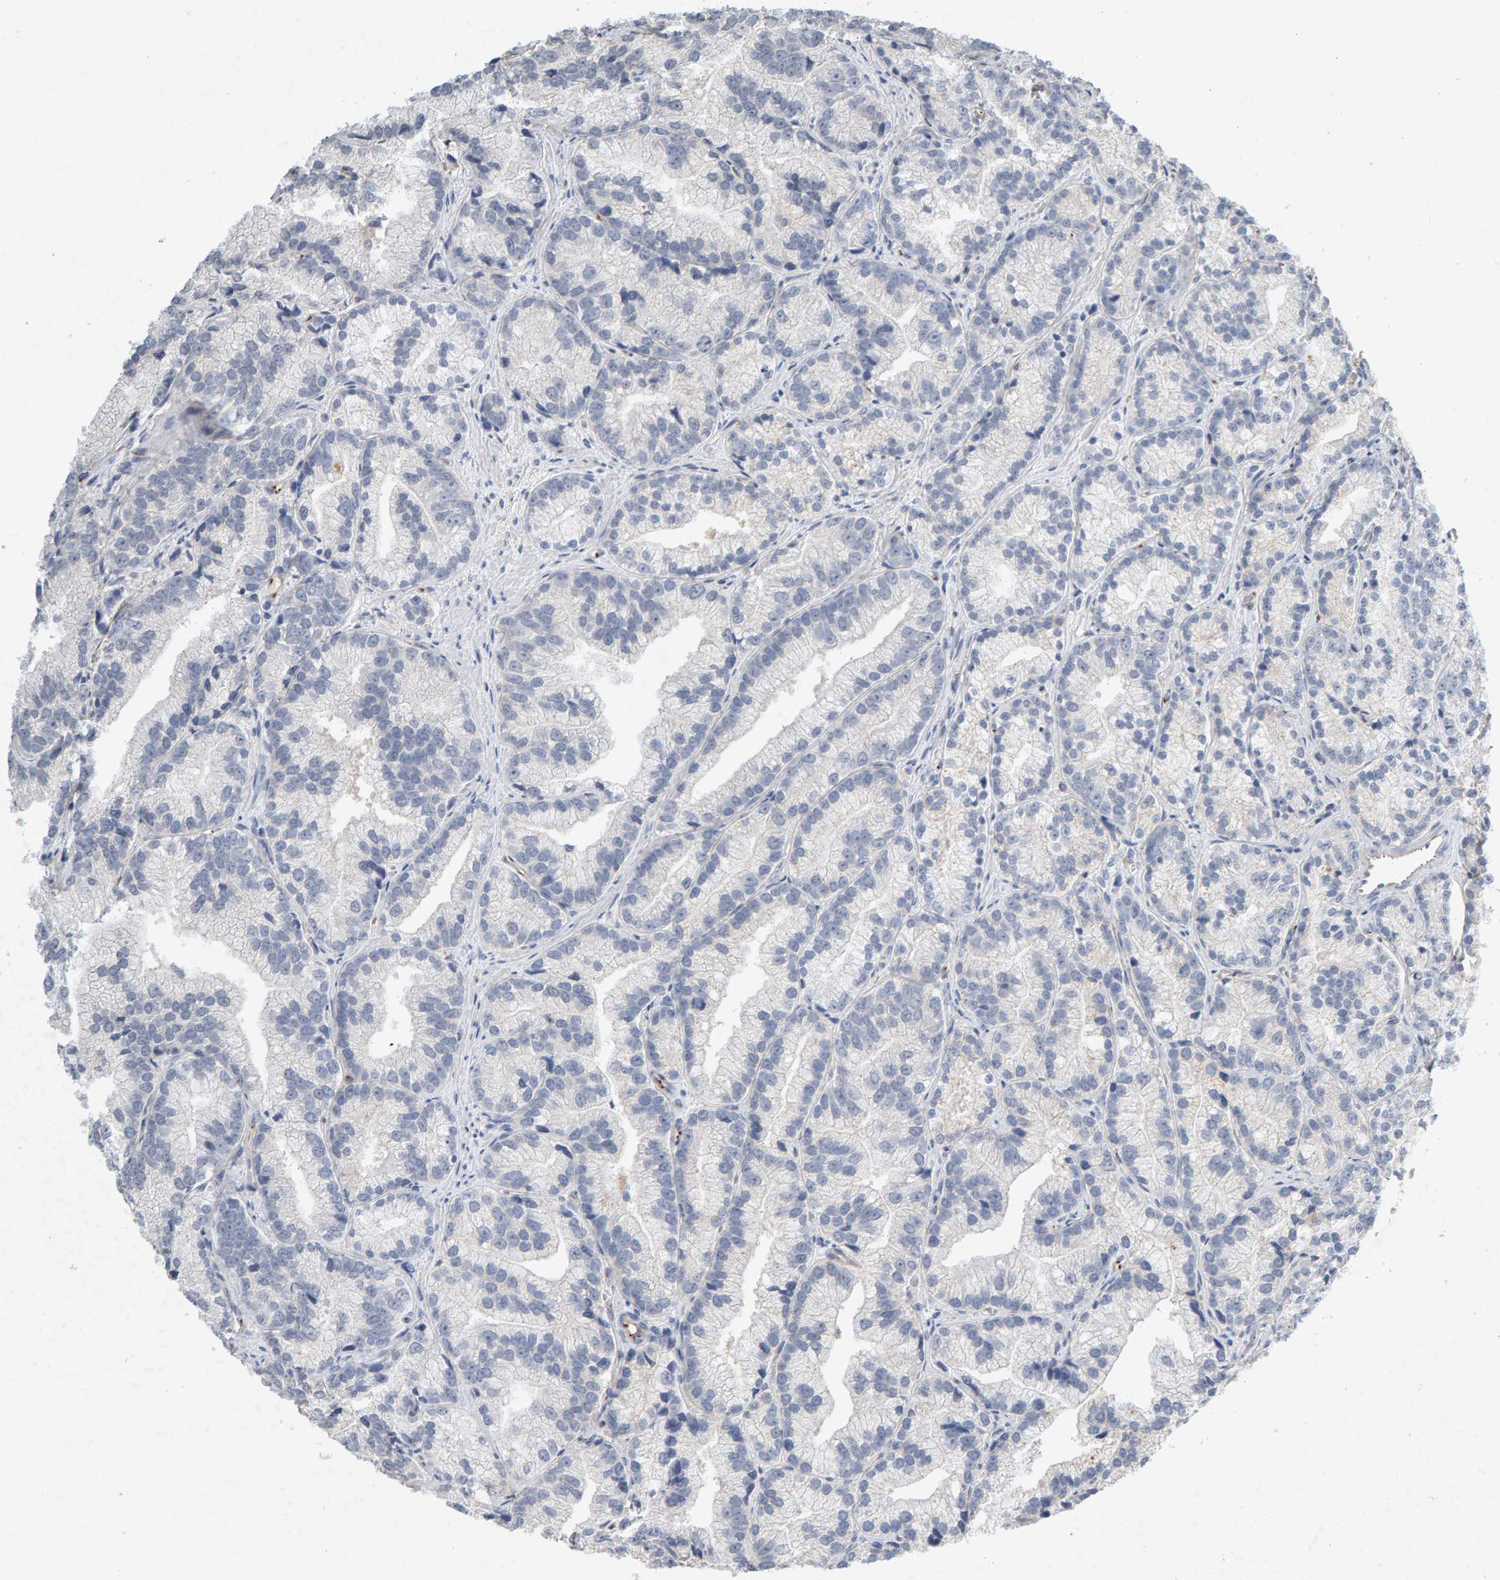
{"staining": {"intensity": "negative", "quantity": "none", "location": "none"}, "tissue": "prostate cancer", "cell_type": "Tumor cells", "image_type": "cancer", "snomed": [{"axis": "morphology", "description": "Adenocarcinoma, Low grade"}, {"axis": "topography", "description": "Prostate"}], "caption": "An immunohistochemistry histopathology image of adenocarcinoma (low-grade) (prostate) is shown. There is no staining in tumor cells of adenocarcinoma (low-grade) (prostate).", "gene": "PTPRM", "patient": {"sex": "male", "age": 89}}